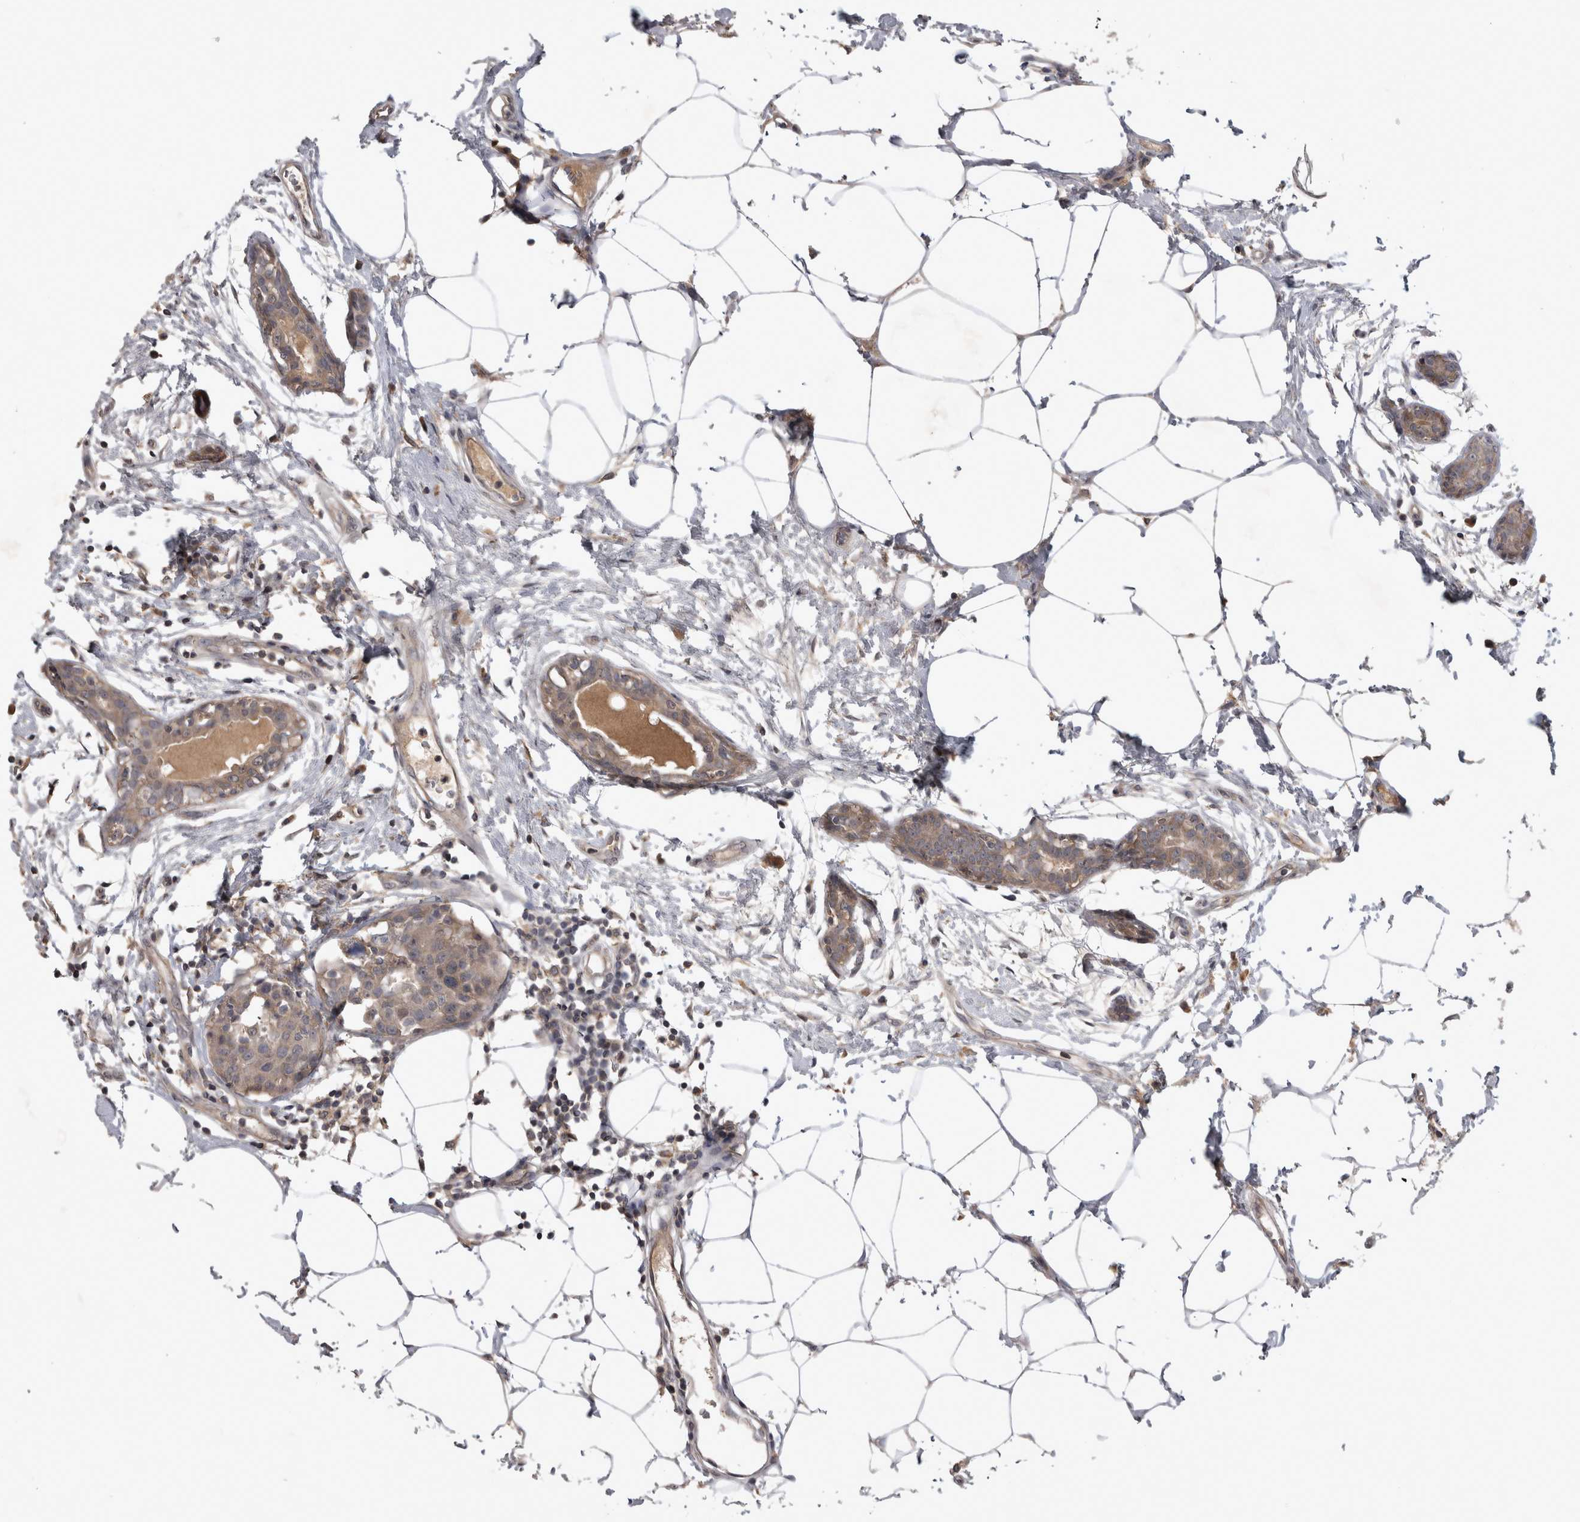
{"staining": {"intensity": "weak", "quantity": ">75%", "location": "cytoplasmic/membranous"}, "tissue": "breast cancer", "cell_type": "Tumor cells", "image_type": "cancer", "snomed": [{"axis": "morphology", "description": "Normal tissue, NOS"}, {"axis": "morphology", "description": "Duct carcinoma"}, {"axis": "topography", "description": "Breast"}], "caption": "Human breast cancer (infiltrating ductal carcinoma) stained for a protein (brown) demonstrates weak cytoplasmic/membranous positive expression in approximately >75% of tumor cells.", "gene": "ZNF114", "patient": {"sex": "female", "age": 37}}